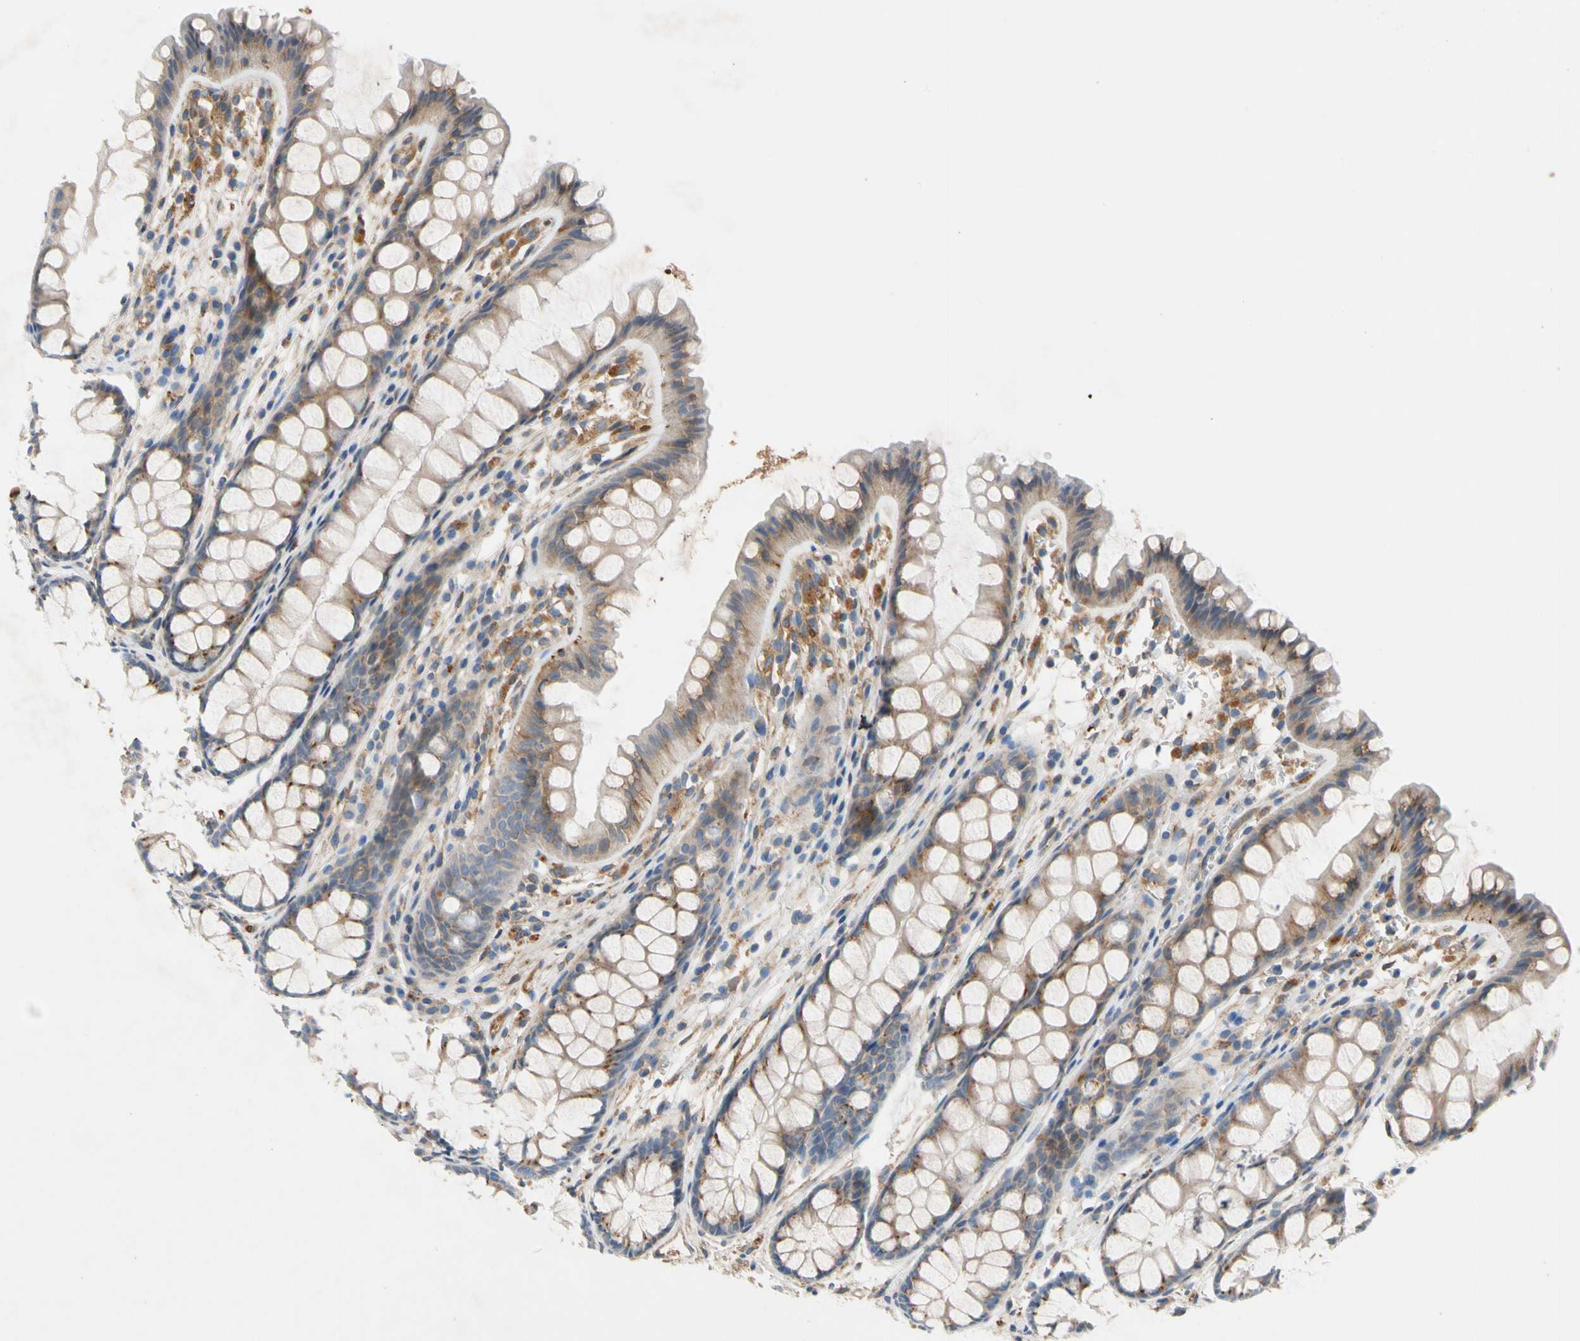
{"staining": {"intensity": "moderate", "quantity": ">75%", "location": "cytoplasmic/membranous"}, "tissue": "colon", "cell_type": "Endothelial cells", "image_type": "normal", "snomed": [{"axis": "morphology", "description": "Normal tissue, NOS"}, {"axis": "topography", "description": "Colon"}], "caption": "Brown immunohistochemical staining in benign colon shows moderate cytoplasmic/membranous positivity in about >75% of endothelial cells.", "gene": "ENTREP3", "patient": {"sex": "female", "age": 55}}